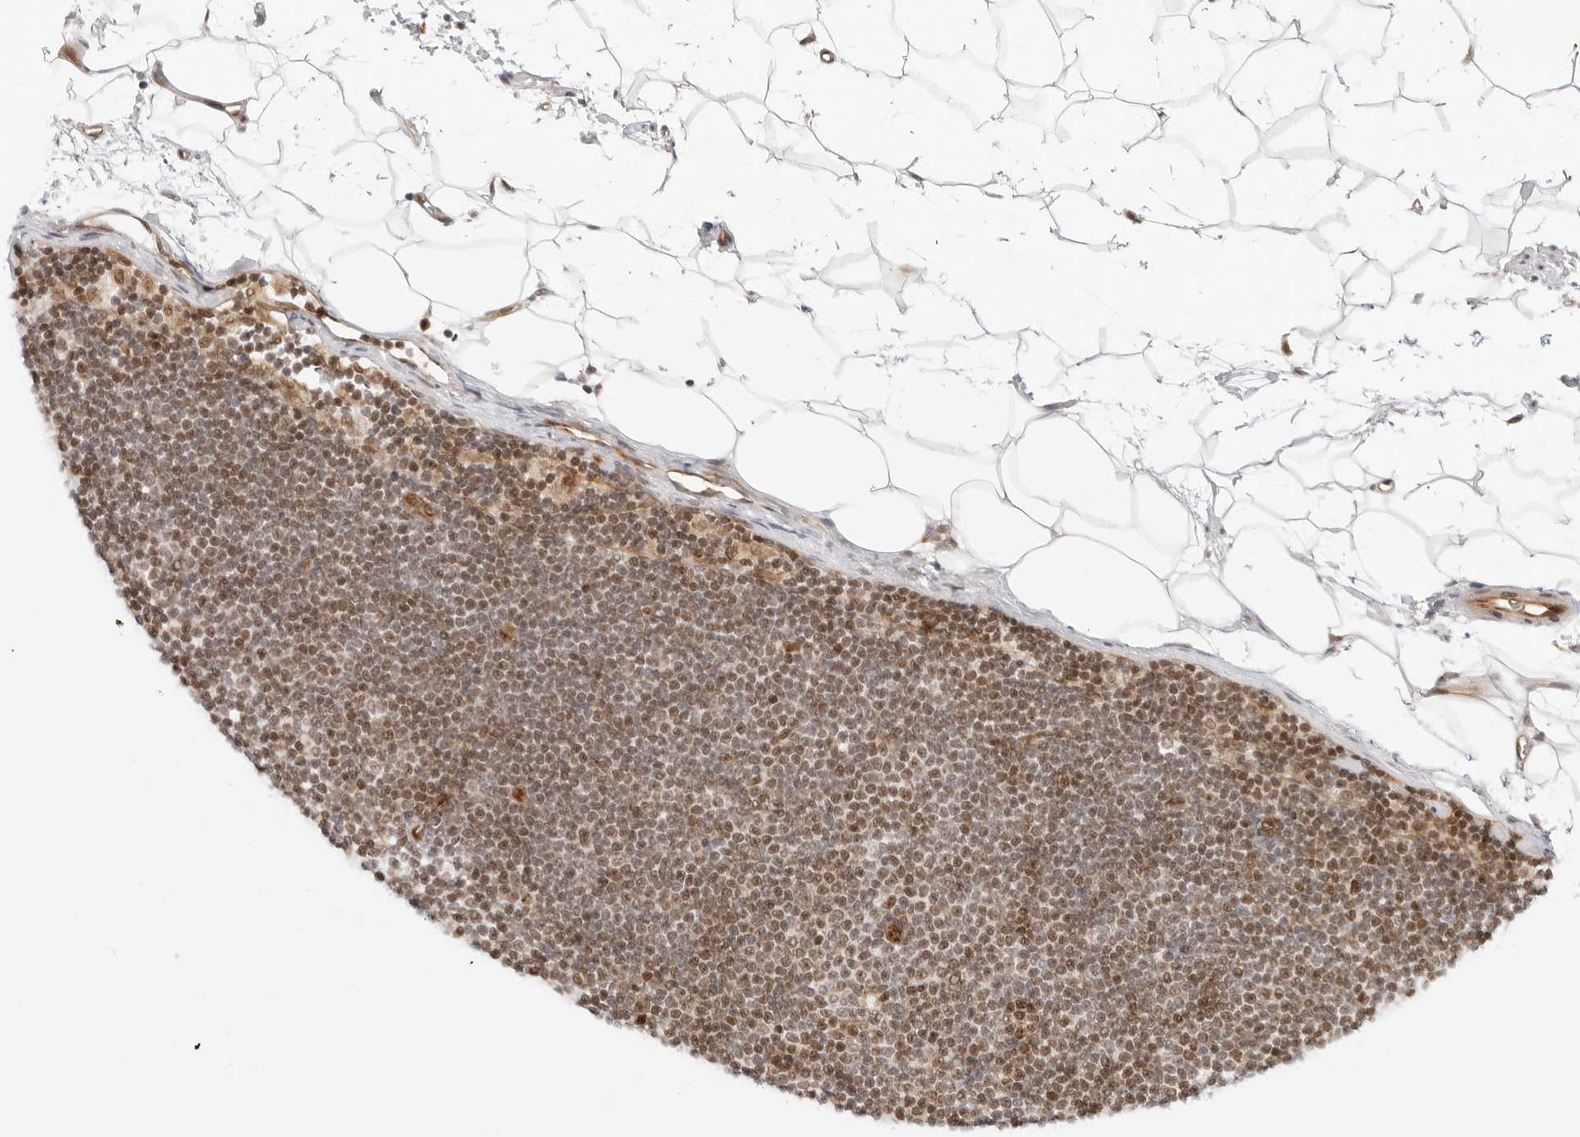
{"staining": {"intensity": "moderate", "quantity": ">75%", "location": "nuclear"}, "tissue": "lymphoma", "cell_type": "Tumor cells", "image_type": "cancer", "snomed": [{"axis": "morphology", "description": "Malignant lymphoma, non-Hodgkin's type, Low grade"}, {"axis": "topography", "description": "Lymph node"}], "caption": "IHC of lymphoma exhibits medium levels of moderate nuclear expression in approximately >75% of tumor cells.", "gene": "ZNF613", "patient": {"sex": "female", "age": 53}}